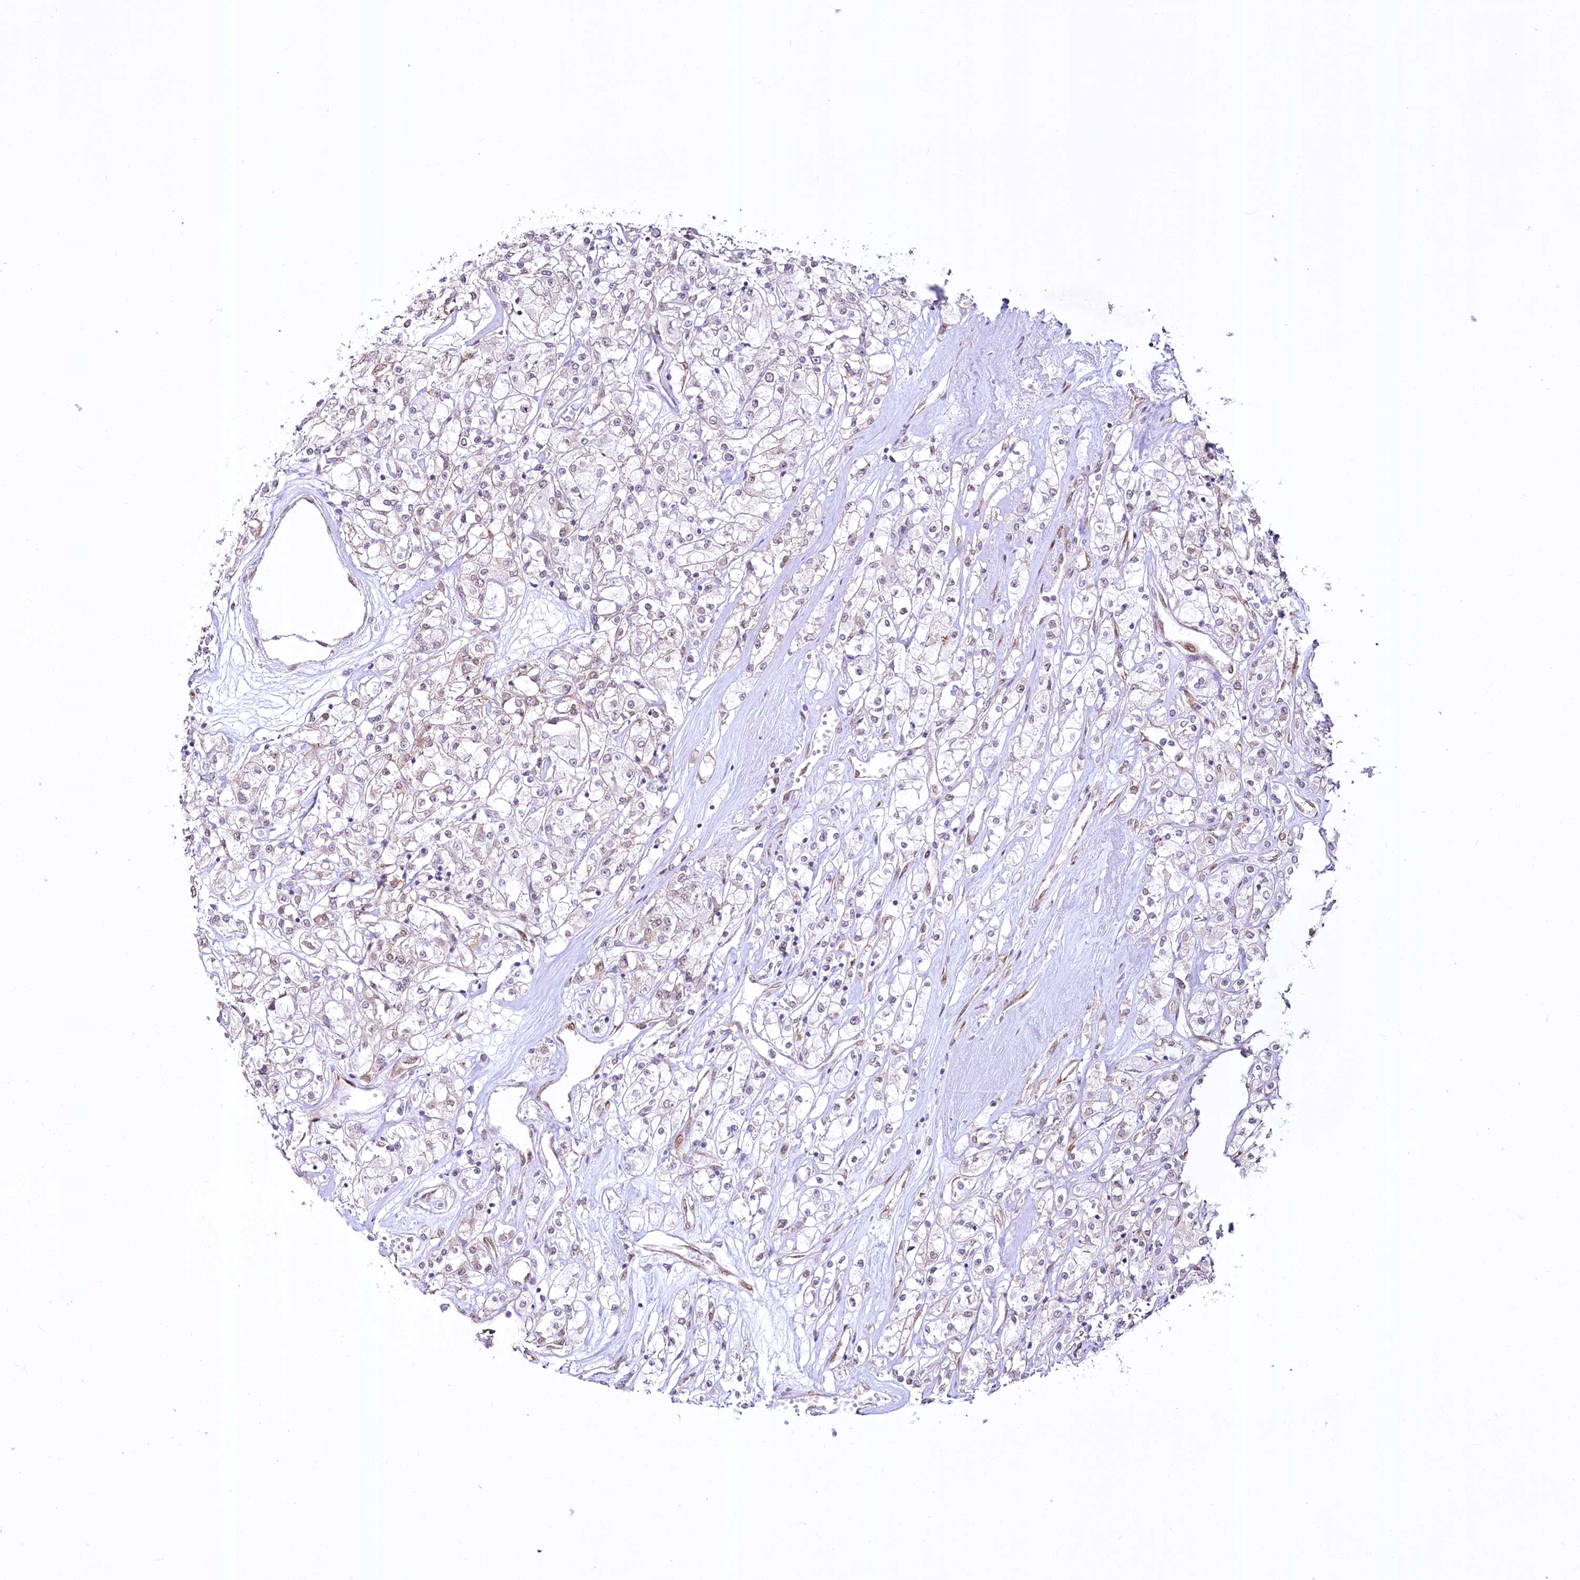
{"staining": {"intensity": "negative", "quantity": "none", "location": "none"}, "tissue": "renal cancer", "cell_type": "Tumor cells", "image_type": "cancer", "snomed": [{"axis": "morphology", "description": "Adenocarcinoma, NOS"}, {"axis": "topography", "description": "Kidney"}], "caption": "This is an IHC photomicrograph of renal cancer (adenocarcinoma). There is no positivity in tumor cells.", "gene": "YBX3", "patient": {"sex": "female", "age": 59}}